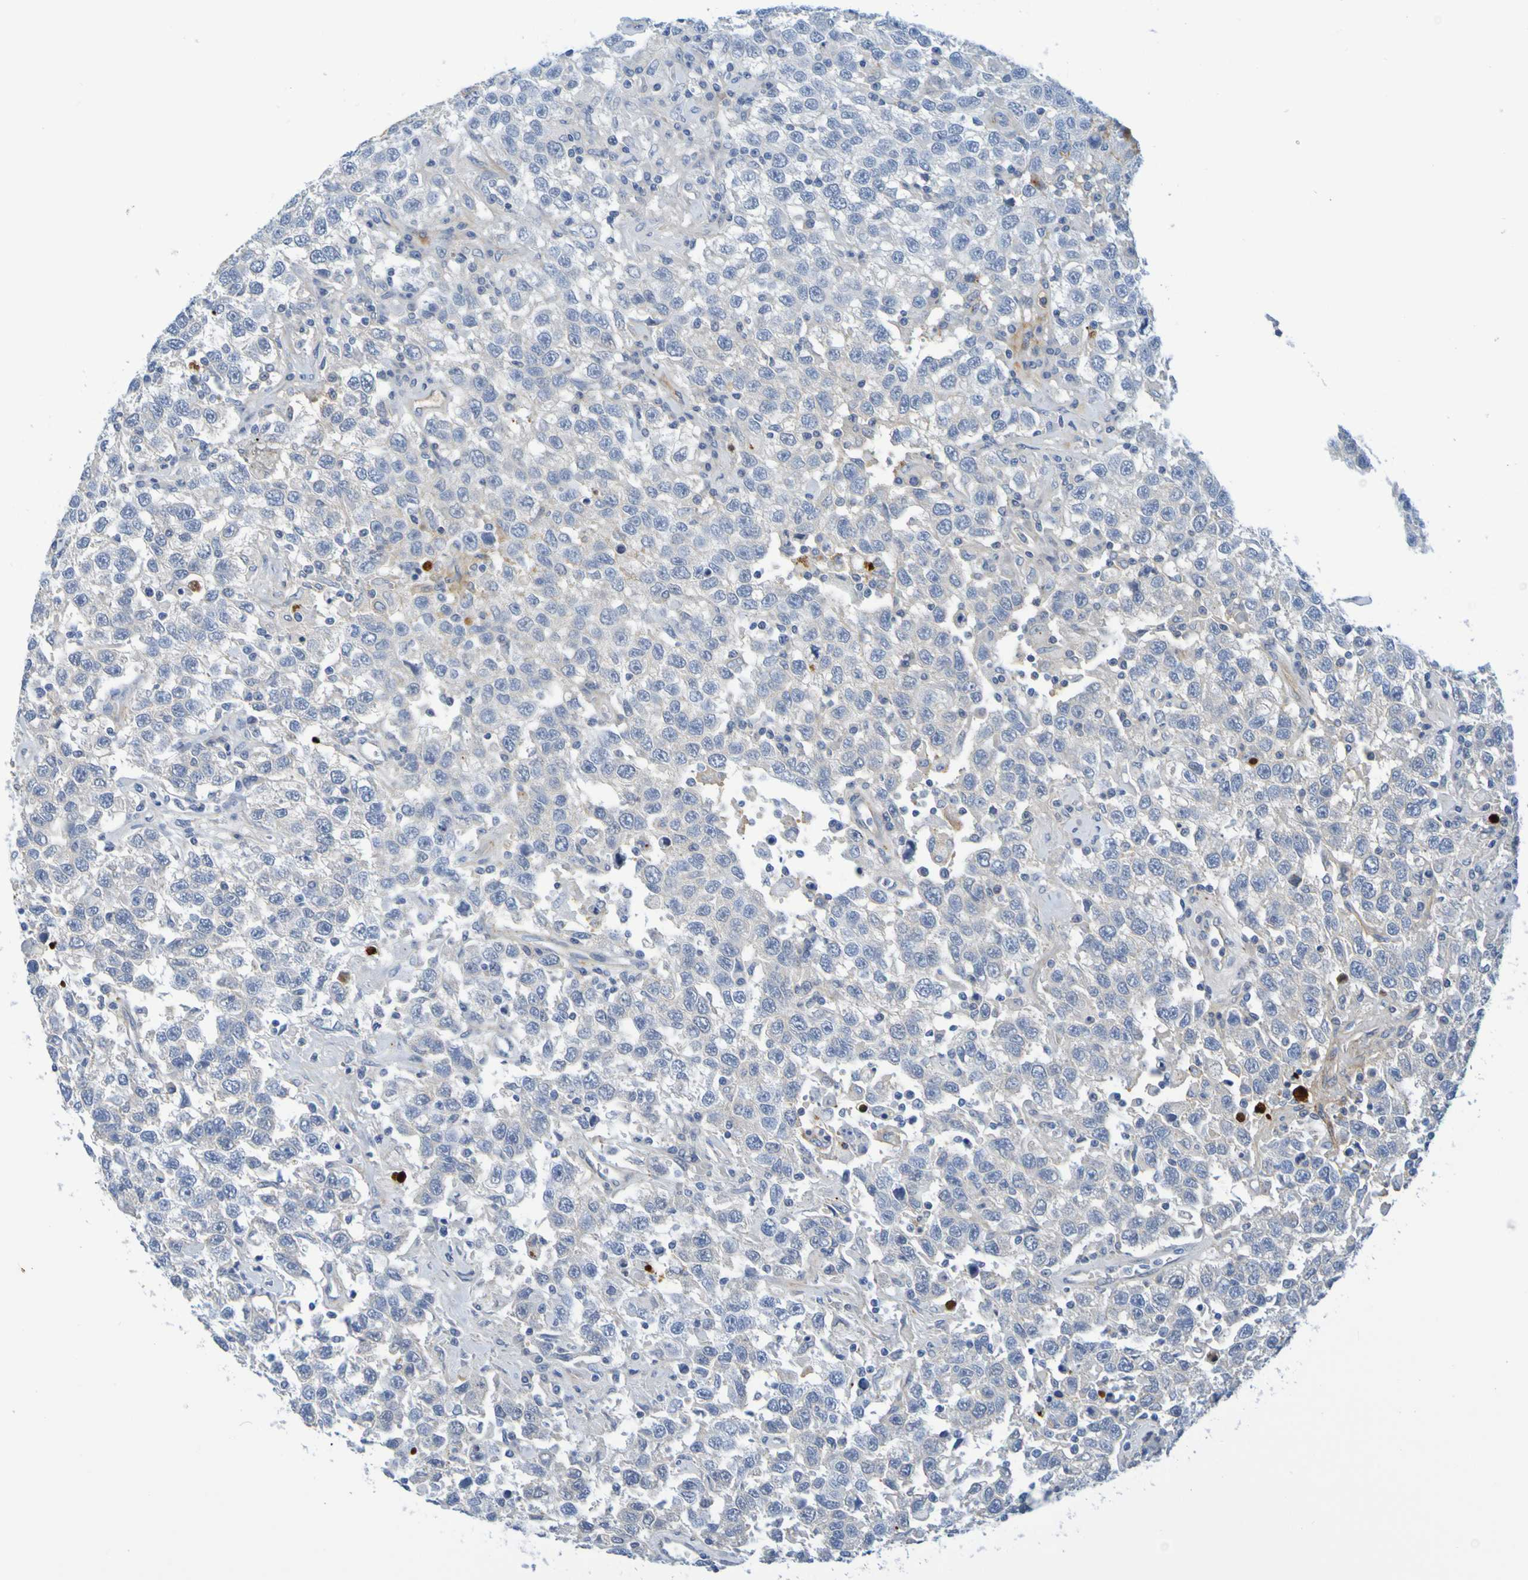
{"staining": {"intensity": "negative", "quantity": "none", "location": "none"}, "tissue": "testis cancer", "cell_type": "Tumor cells", "image_type": "cancer", "snomed": [{"axis": "morphology", "description": "Seminoma, NOS"}, {"axis": "topography", "description": "Testis"}], "caption": "The micrograph demonstrates no staining of tumor cells in seminoma (testis). (DAB IHC with hematoxylin counter stain).", "gene": "IL10", "patient": {"sex": "male", "age": 41}}